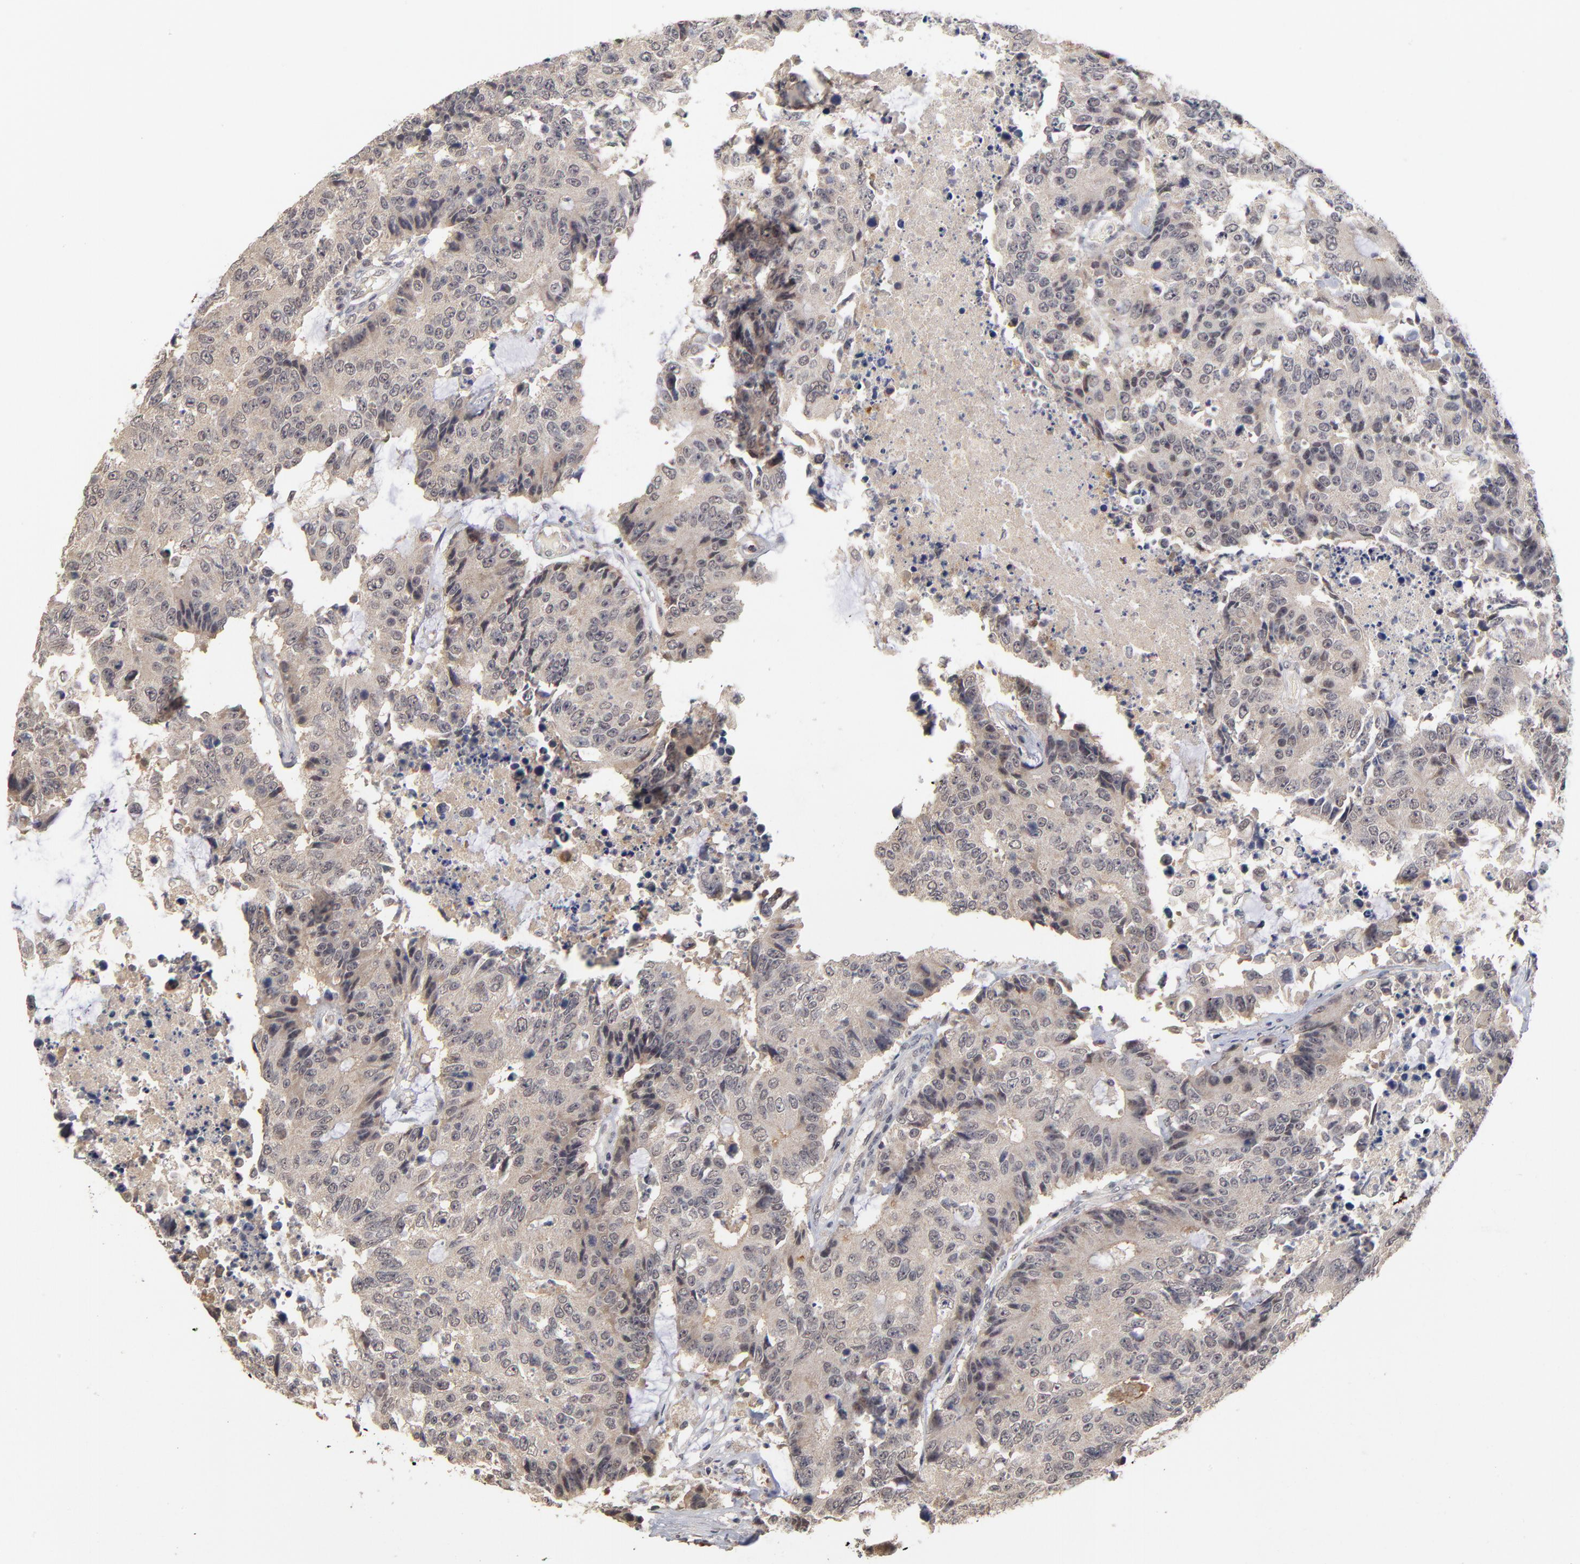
{"staining": {"intensity": "moderate", "quantity": ">75%", "location": "cytoplasmic/membranous"}, "tissue": "colorectal cancer", "cell_type": "Tumor cells", "image_type": "cancer", "snomed": [{"axis": "morphology", "description": "Adenocarcinoma, NOS"}, {"axis": "topography", "description": "Colon"}], "caption": "A micrograph of human colorectal adenocarcinoma stained for a protein exhibits moderate cytoplasmic/membranous brown staining in tumor cells.", "gene": "WSB1", "patient": {"sex": "female", "age": 86}}